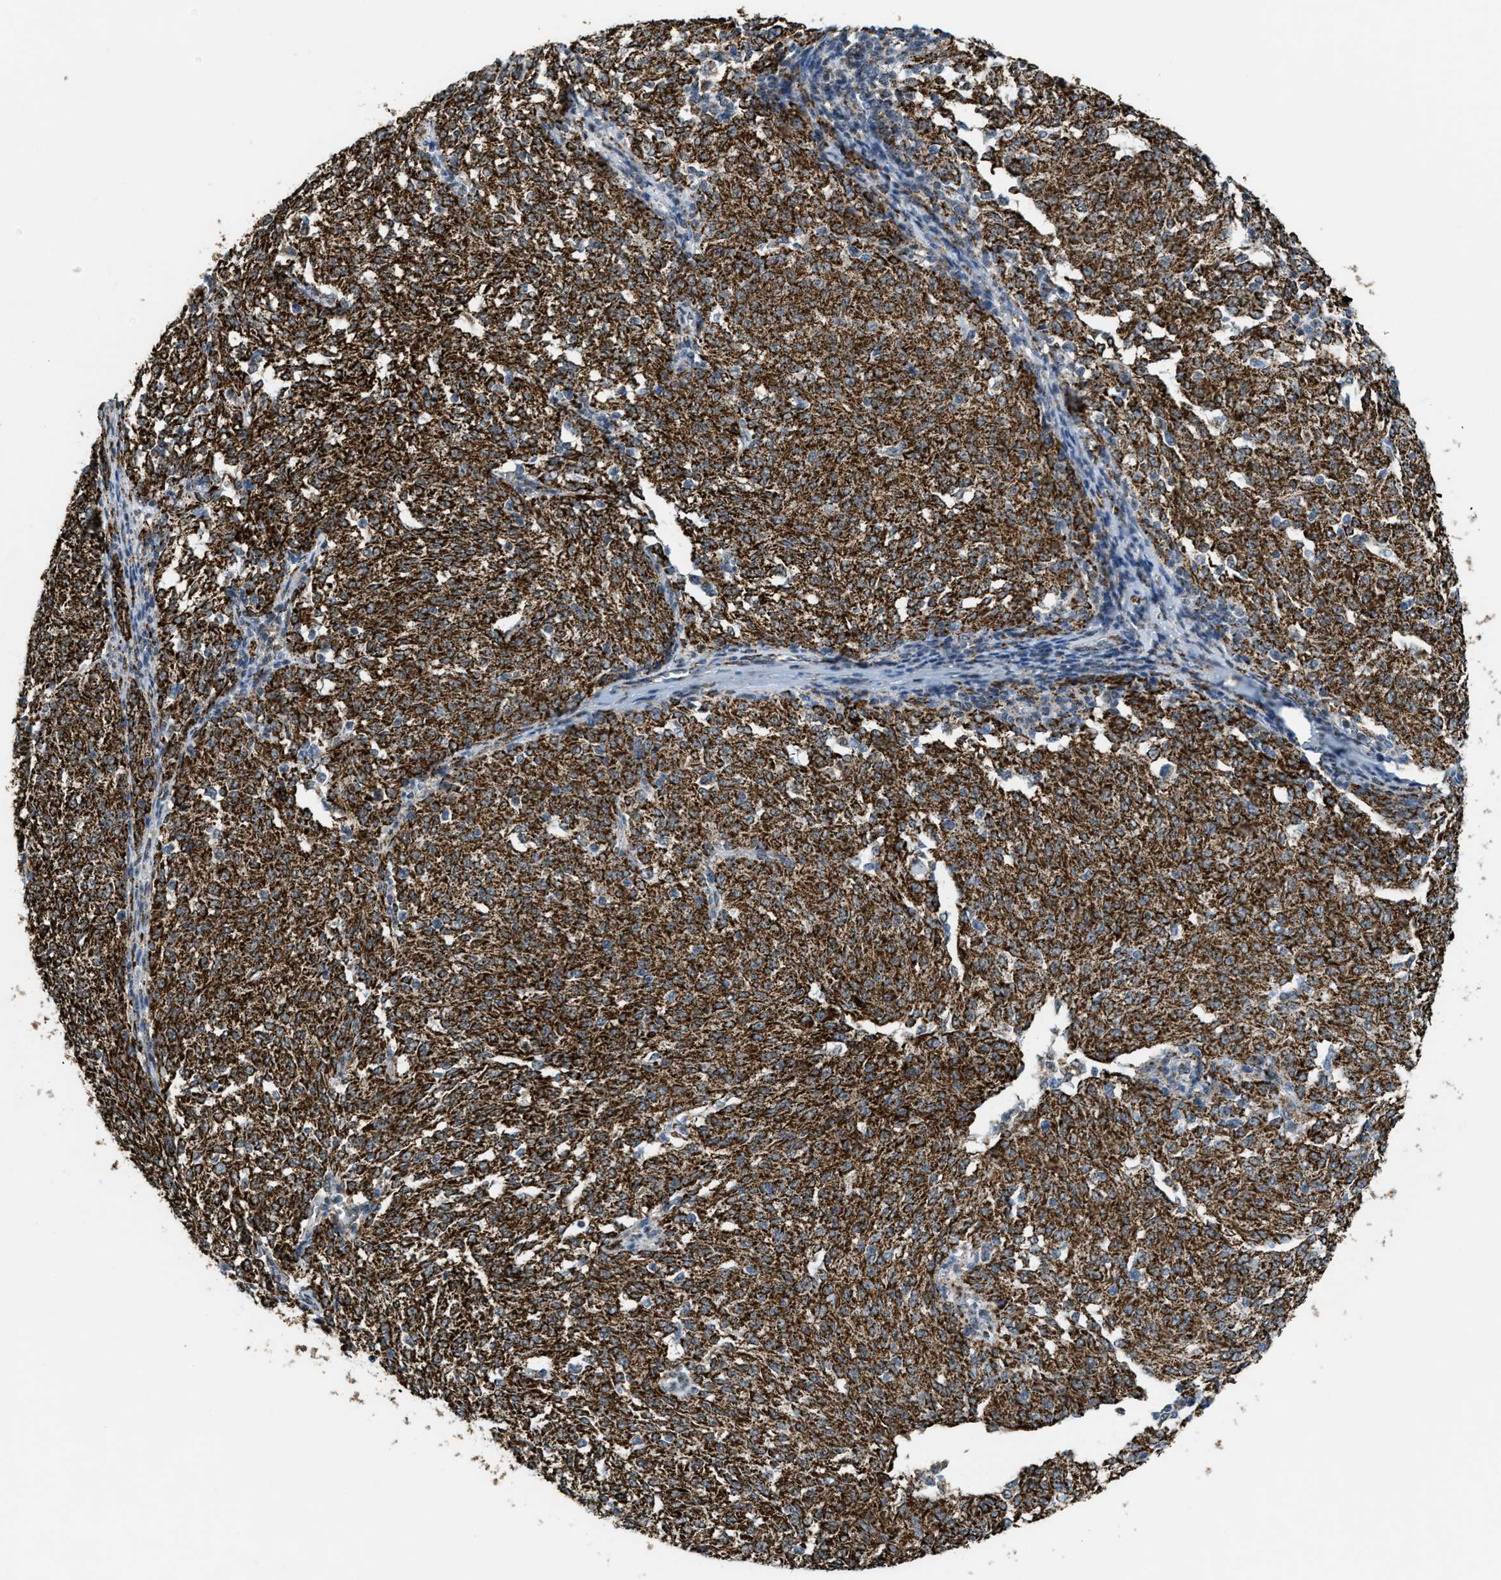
{"staining": {"intensity": "strong", "quantity": ">75%", "location": "cytoplasmic/membranous"}, "tissue": "melanoma", "cell_type": "Tumor cells", "image_type": "cancer", "snomed": [{"axis": "morphology", "description": "Malignant melanoma, NOS"}, {"axis": "topography", "description": "Skin"}], "caption": "An image of malignant melanoma stained for a protein displays strong cytoplasmic/membranous brown staining in tumor cells. (DAB = brown stain, brightfield microscopy at high magnification).", "gene": "HIBADH", "patient": {"sex": "female", "age": 72}}